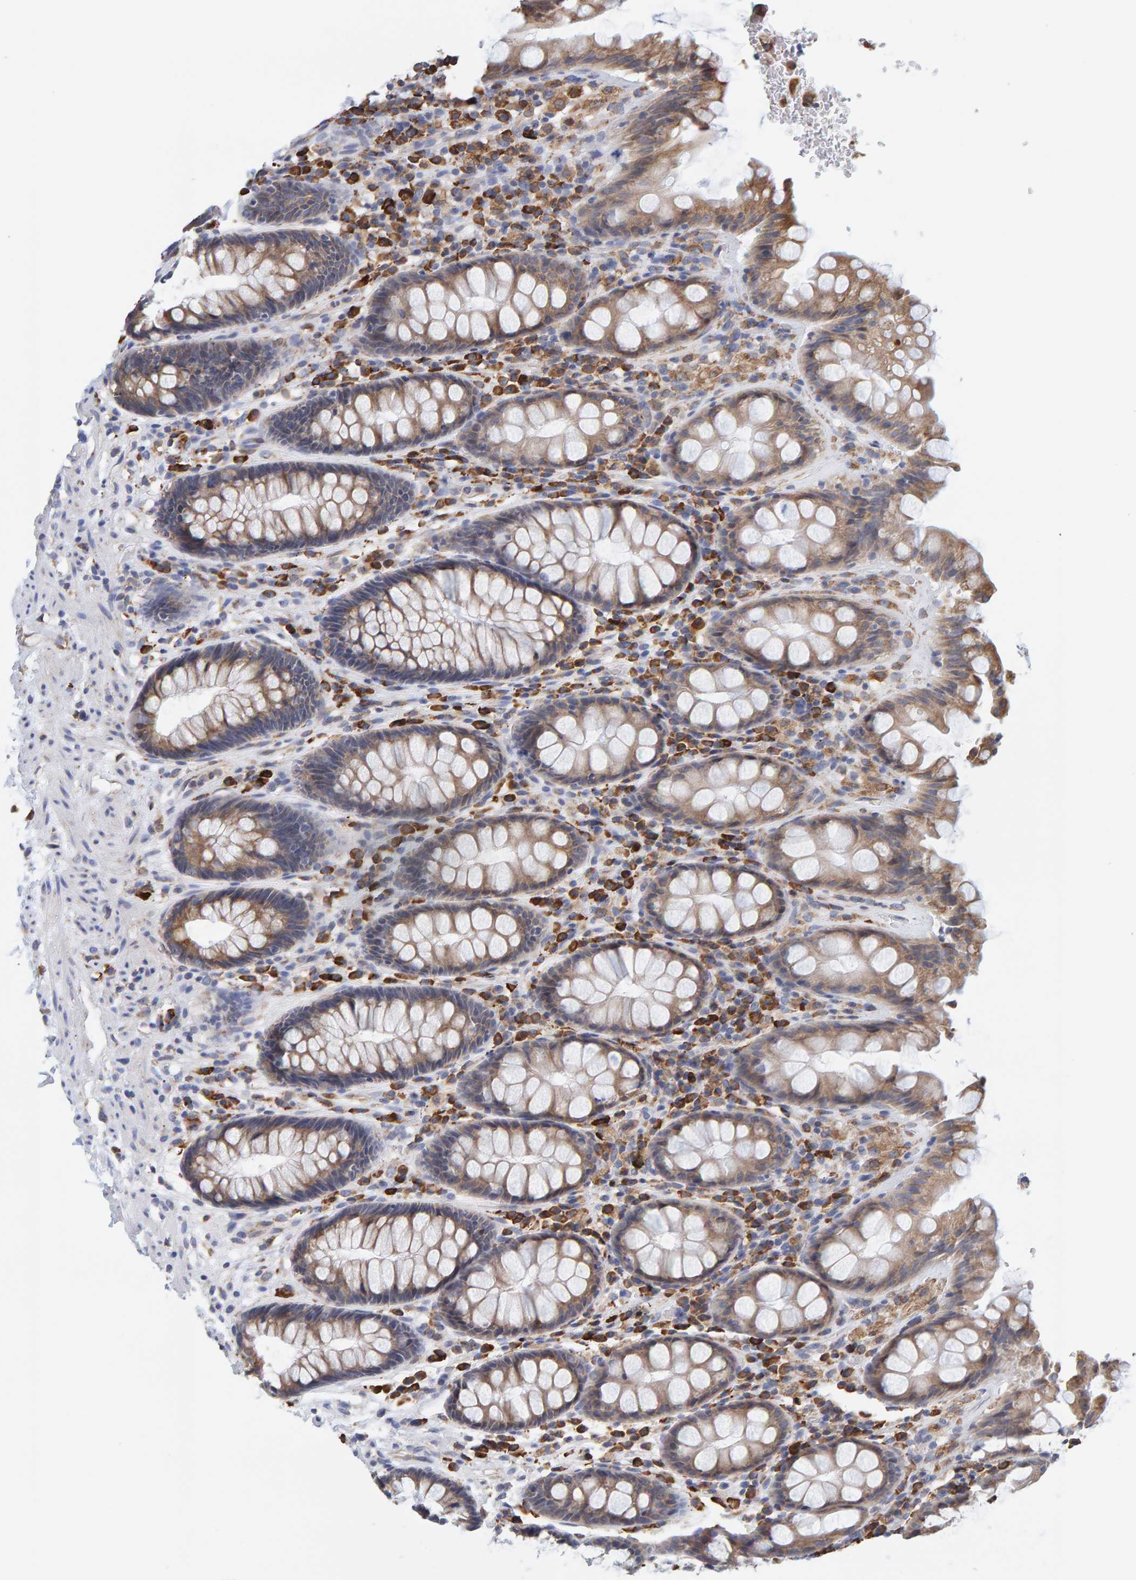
{"staining": {"intensity": "moderate", "quantity": ">75%", "location": "cytoplasmic/membranous"}, "tissue": "rectum", "cell_type": "Glandular cells", "image_type": "normal", "snomed": [{"axis": "morphology", "description": "Normal tissue, NOS"}, {"axis": "topography", "description": "Rectum"}], "caption": "Glandular cells exhibit moderate cytoplasmic/membranous staining in about >75% of cells in unremarkable rectum.", "gene": "SGPL1", "patient": {"sex": "male", "age": 64}}